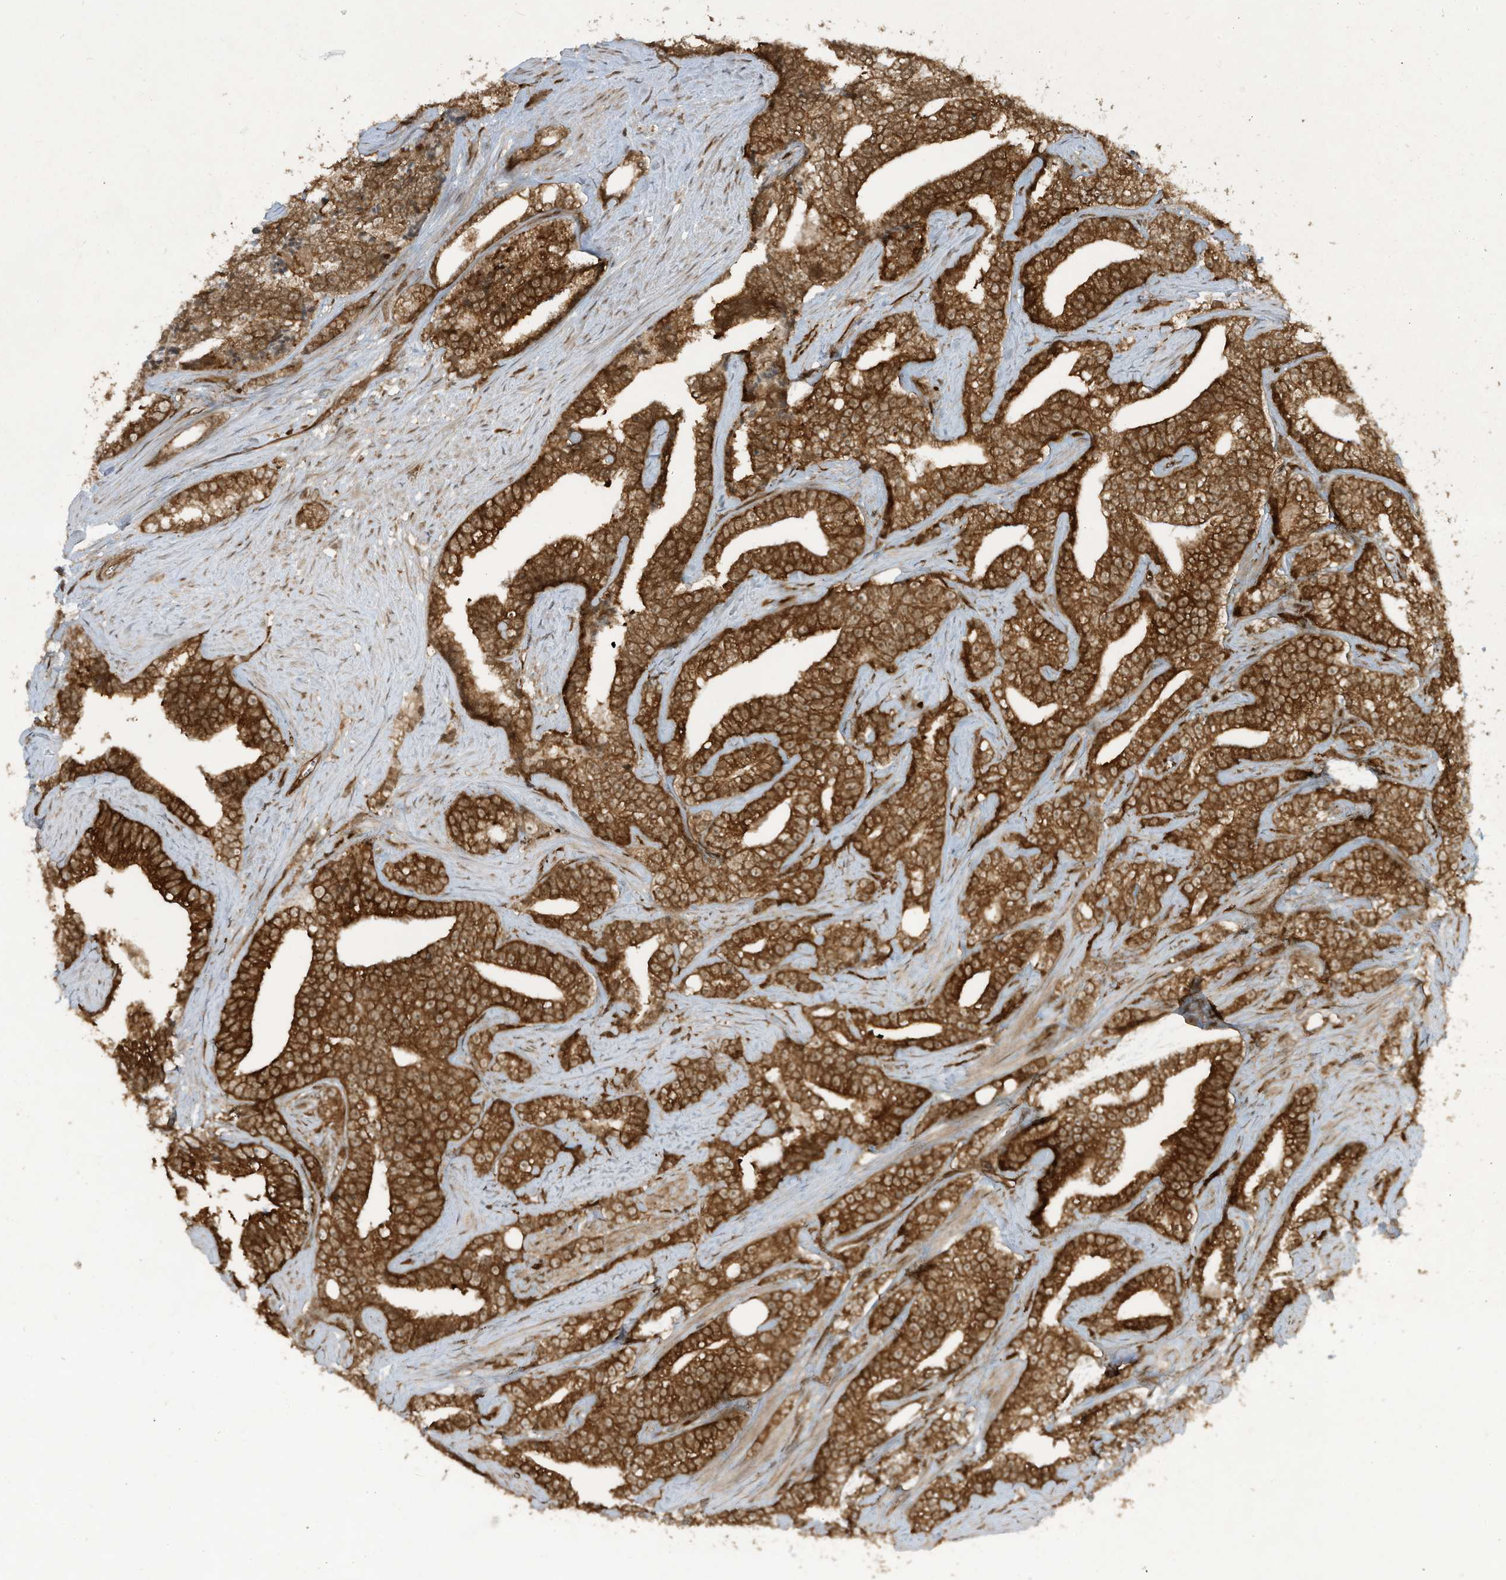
{"staining": {"intensity": "strong", "quantity": ">75%", "location": "cytoplasmic/membranous"}, "tissue": "prostate cancer", "cell_type": "Tumor cells", "image_type": "cancer", "snomed": [{"axis": "morphology", "description": "Adenocarcinoma, High grade"}, {"axis": "topography", "description": "Prostate and seminal vesicle, NOS"}], "caption": "Protein expression analysis of prostate cancer (high-grade adenocarcinoma) shows strong cytoplasmic/membranous positivity in about >75% of tumor cells.", "gene": "CERT1", "patient": {"sex": "male", "age": 67}}